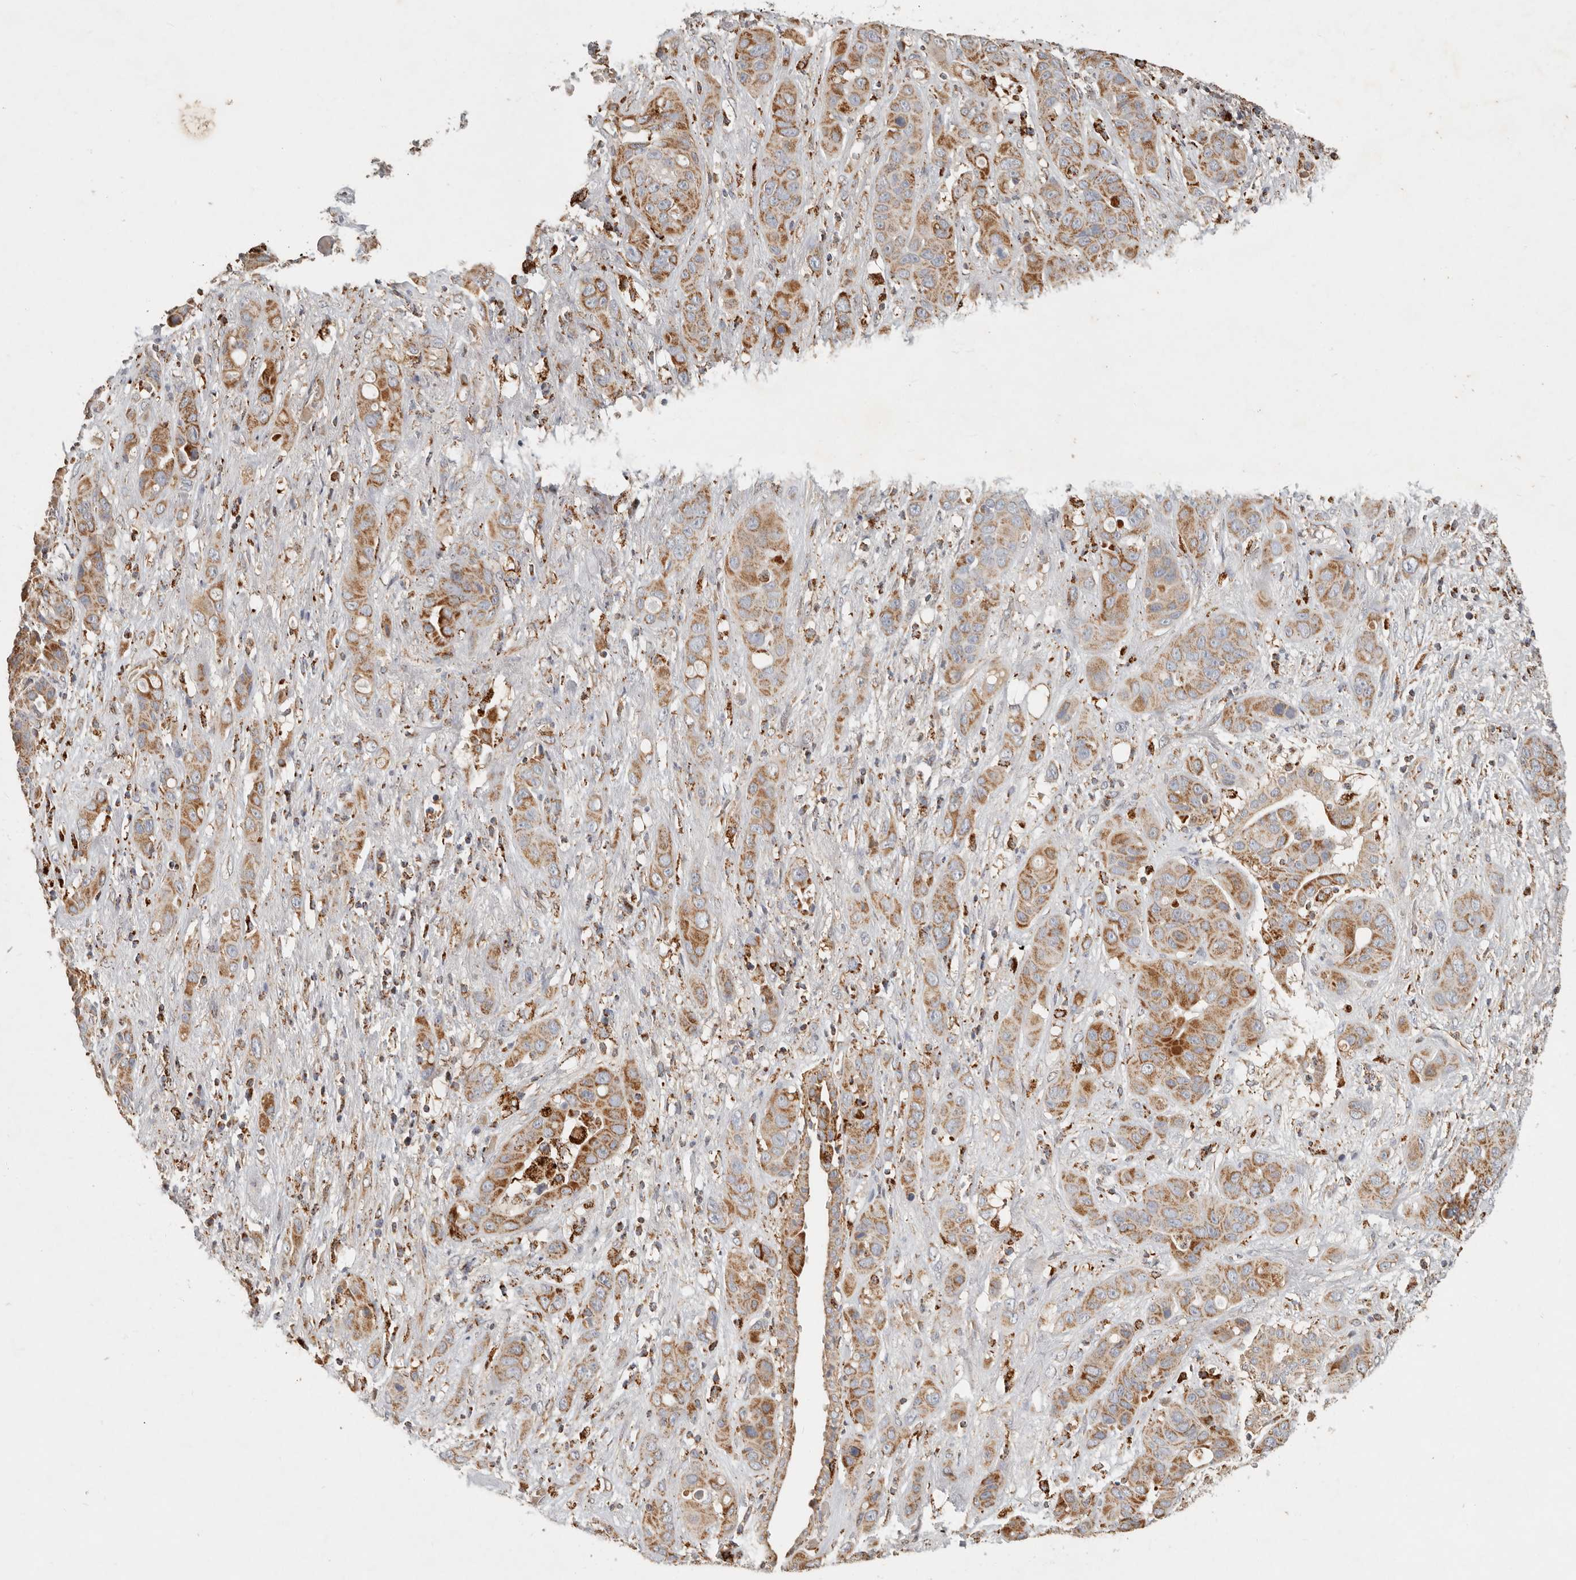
{"staining": {"intensity": "strong", "quantity": ">75%", "location": "cytoplasmic/membranous"}, "tissue": "liver cancer", "cell_type": "Tumor cells", "image_type": "cancer", "snomed": [{"axis": "morphology", "description": "Cholangiocarcinoma"}, {"axis": "topography", "description": "Liver"}], "caption": "Immunohistochemistry (IHC) histopathology image of liver cholangiocarcinoma stained for a protein (brown), which demonstrates high levels of strong cytoplasmic/membranous staining in about >75% of tumor cells.", "gene": "ARHGEF10L", "patient": {"sex": "female", "age": 52}}